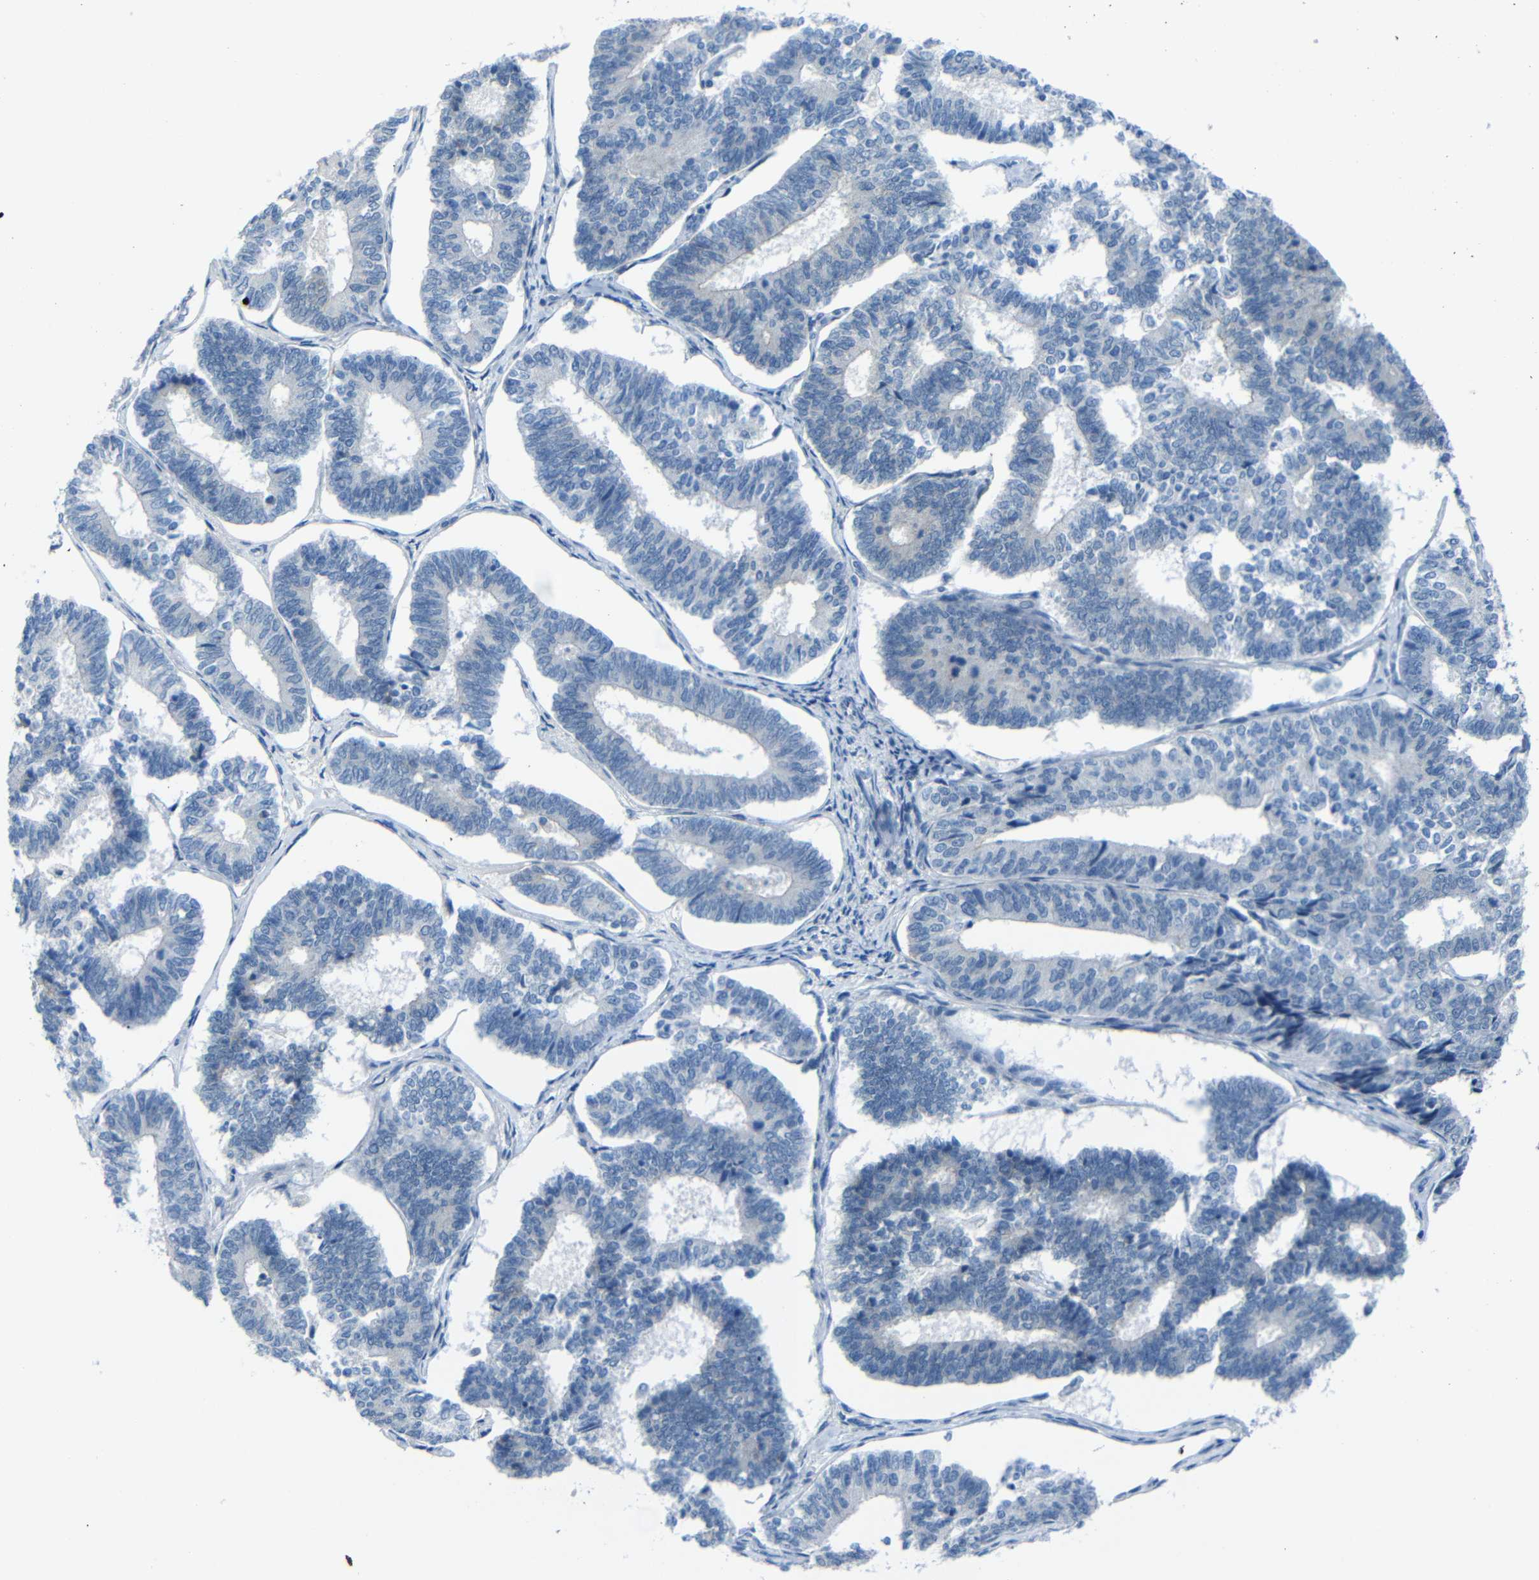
{"staining": {"intensity": "negative", "quantity": "none", "location": "none"}, "tissue": "endometrial cancer", "cell_type": "Tumor cells", "image_type": "cancer", "snomed": [{"axis": "morphology", "description": "Adenocarcinoma, NOS"}, {"axis": "topography", "description": "Endometrium"}], "caption": "Immunohistochemistry histopathology image of neoplastic tissue: human adenocarcinoma (endometrial) stained with DAB (3,3'-diaminobenzidine) reveals no significant protein expression in tumor cells. (DAB immunohistochemistry (IHC), high magnification).", "gene": "ANK3", "patient": {"sex": "female", "age": 70}}